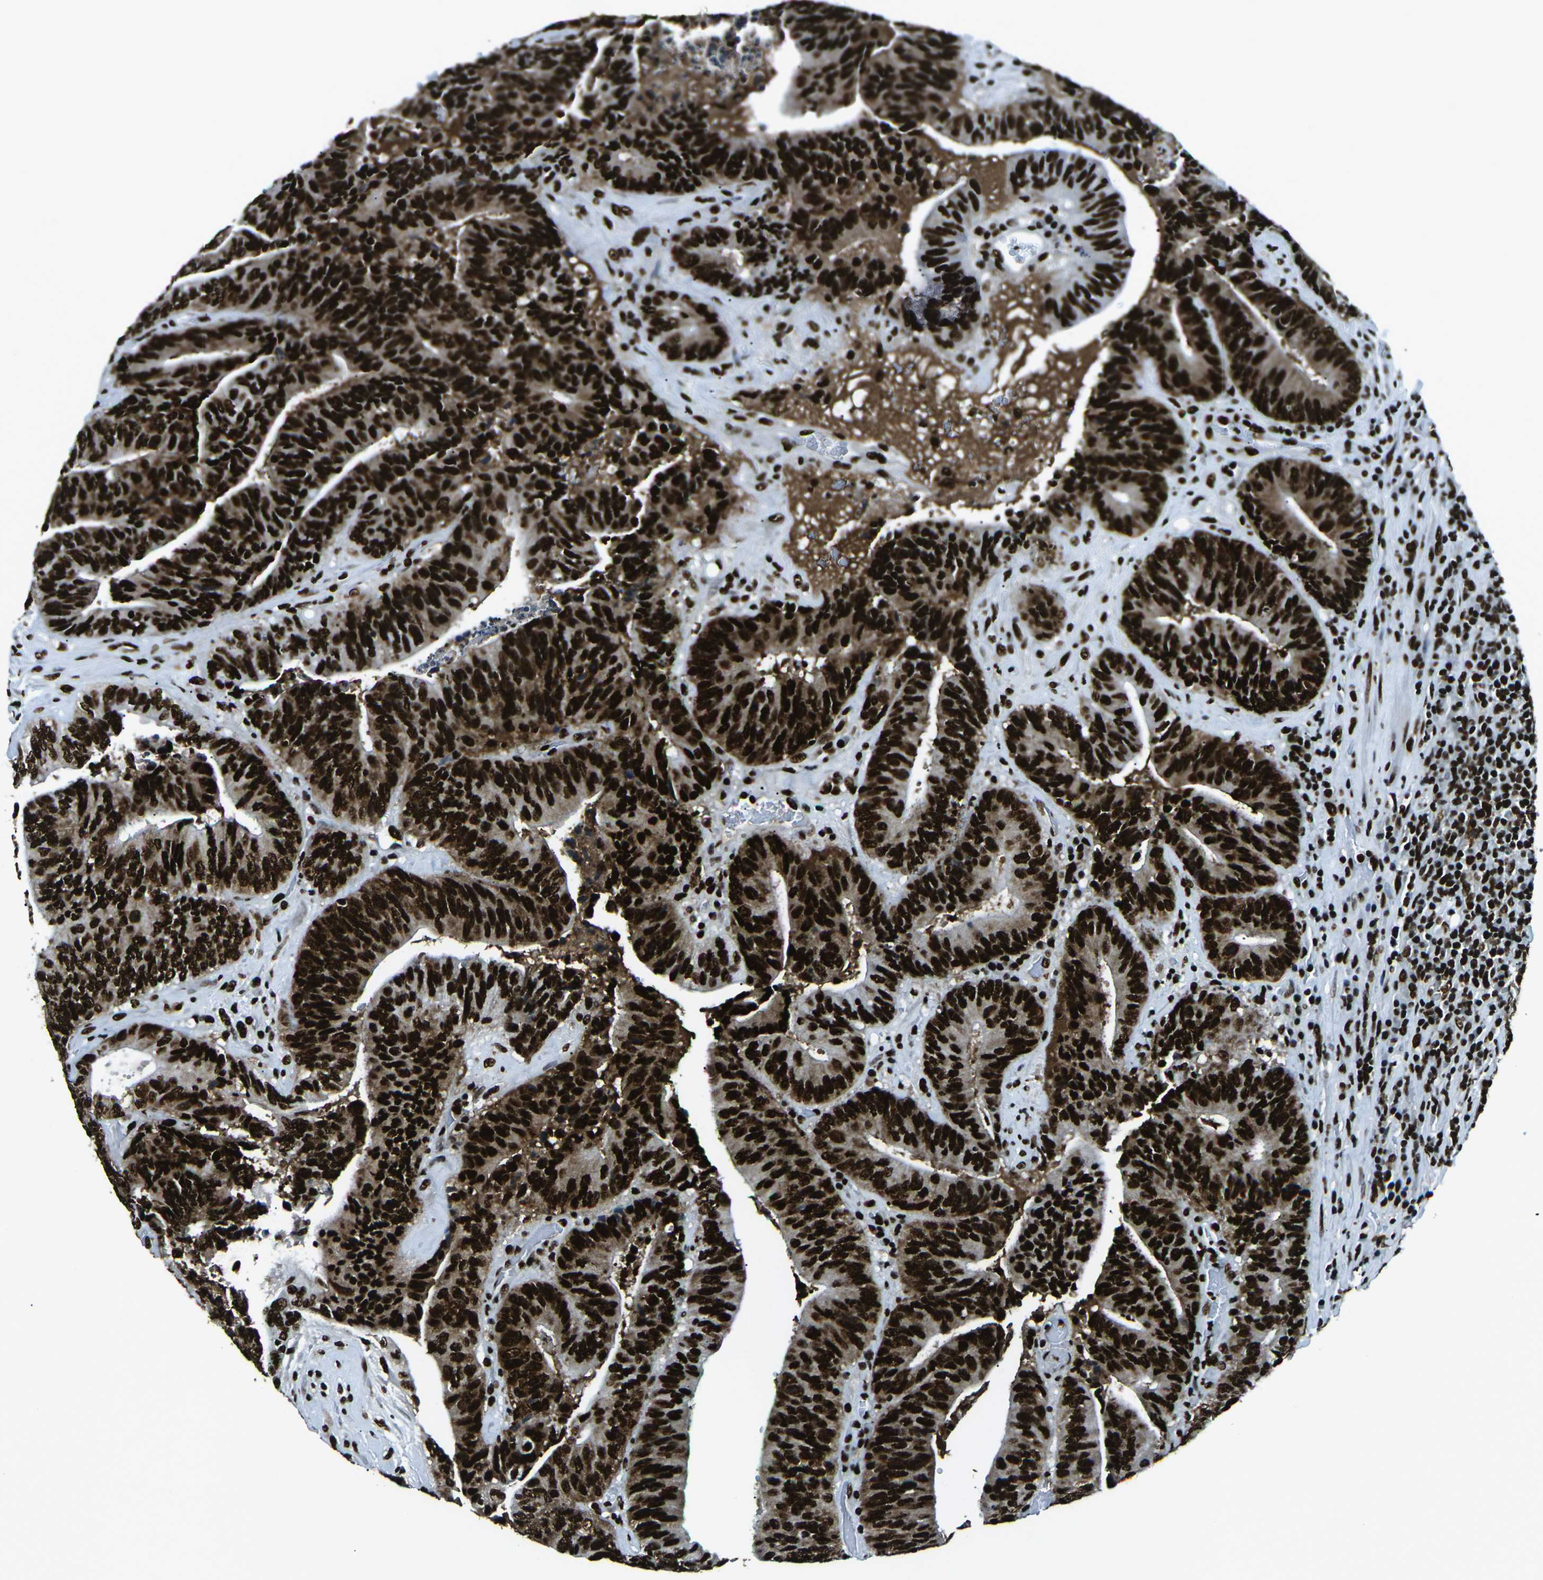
{"staining": {"intensity": "strong", "quantity": ">75%", "location": "nuclear"}, "tissue": "colorectal cancer", "cell_type": "Tumor cells", "image_type": "cancer", "snomed": [{"axis": "morphology", "description": "Adenocarcinoma, NOS"}, {"axis": "topography", "description": "Rectum"}], "caption": "Immunohistochemical staining of colorectal cancer demonstrates high levels of strong nuclear positivity in about >75% of tumor cells. The protein is shown in brown color, while the nuclei are stained blue.", "gene": "HNRNPL", "patient": {"sex": "male", "age": 72}}